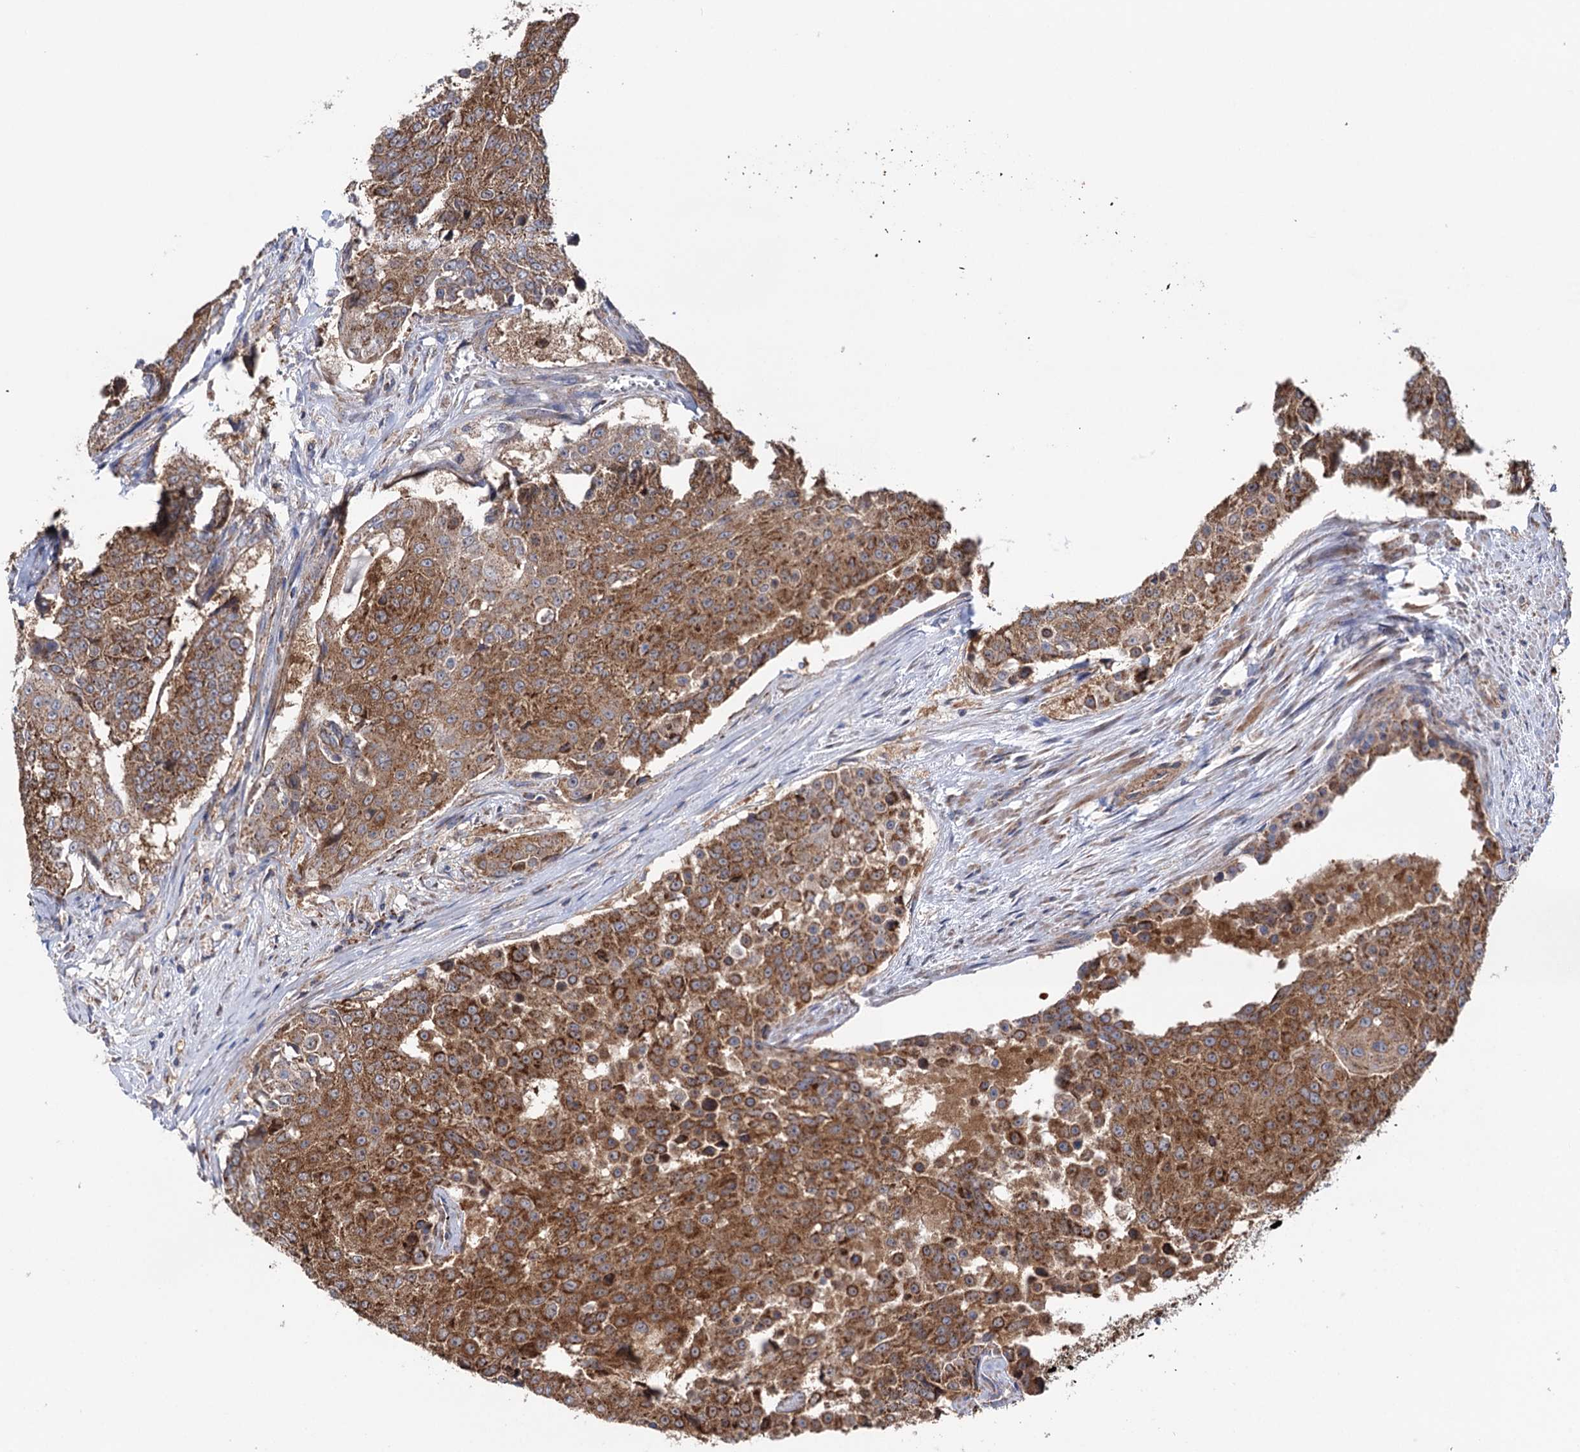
{"staining": {"intensity": "moderate", "quantity": ">75%", "location": "cytoplasmic/membranous"}, "tissue": "urothelial cancer", "cell_type": "Tumor cells", "image_type": "cancer", "snomed": [{"axis": "morphology", "description": "Urothelial carcinoma, High grade"}, {"axis": "topography", "description": "Urinary bladder"}], "caption": "DAB (3,3'-diaminobenzidine) immunohistochemical staining of human urothelial cancer shows moderate cytoplasmic/membranous protein staining in about >75% of tumor cells.", "gene": "SUCLA2", "patient": {"sex": "female", "age": 63}}